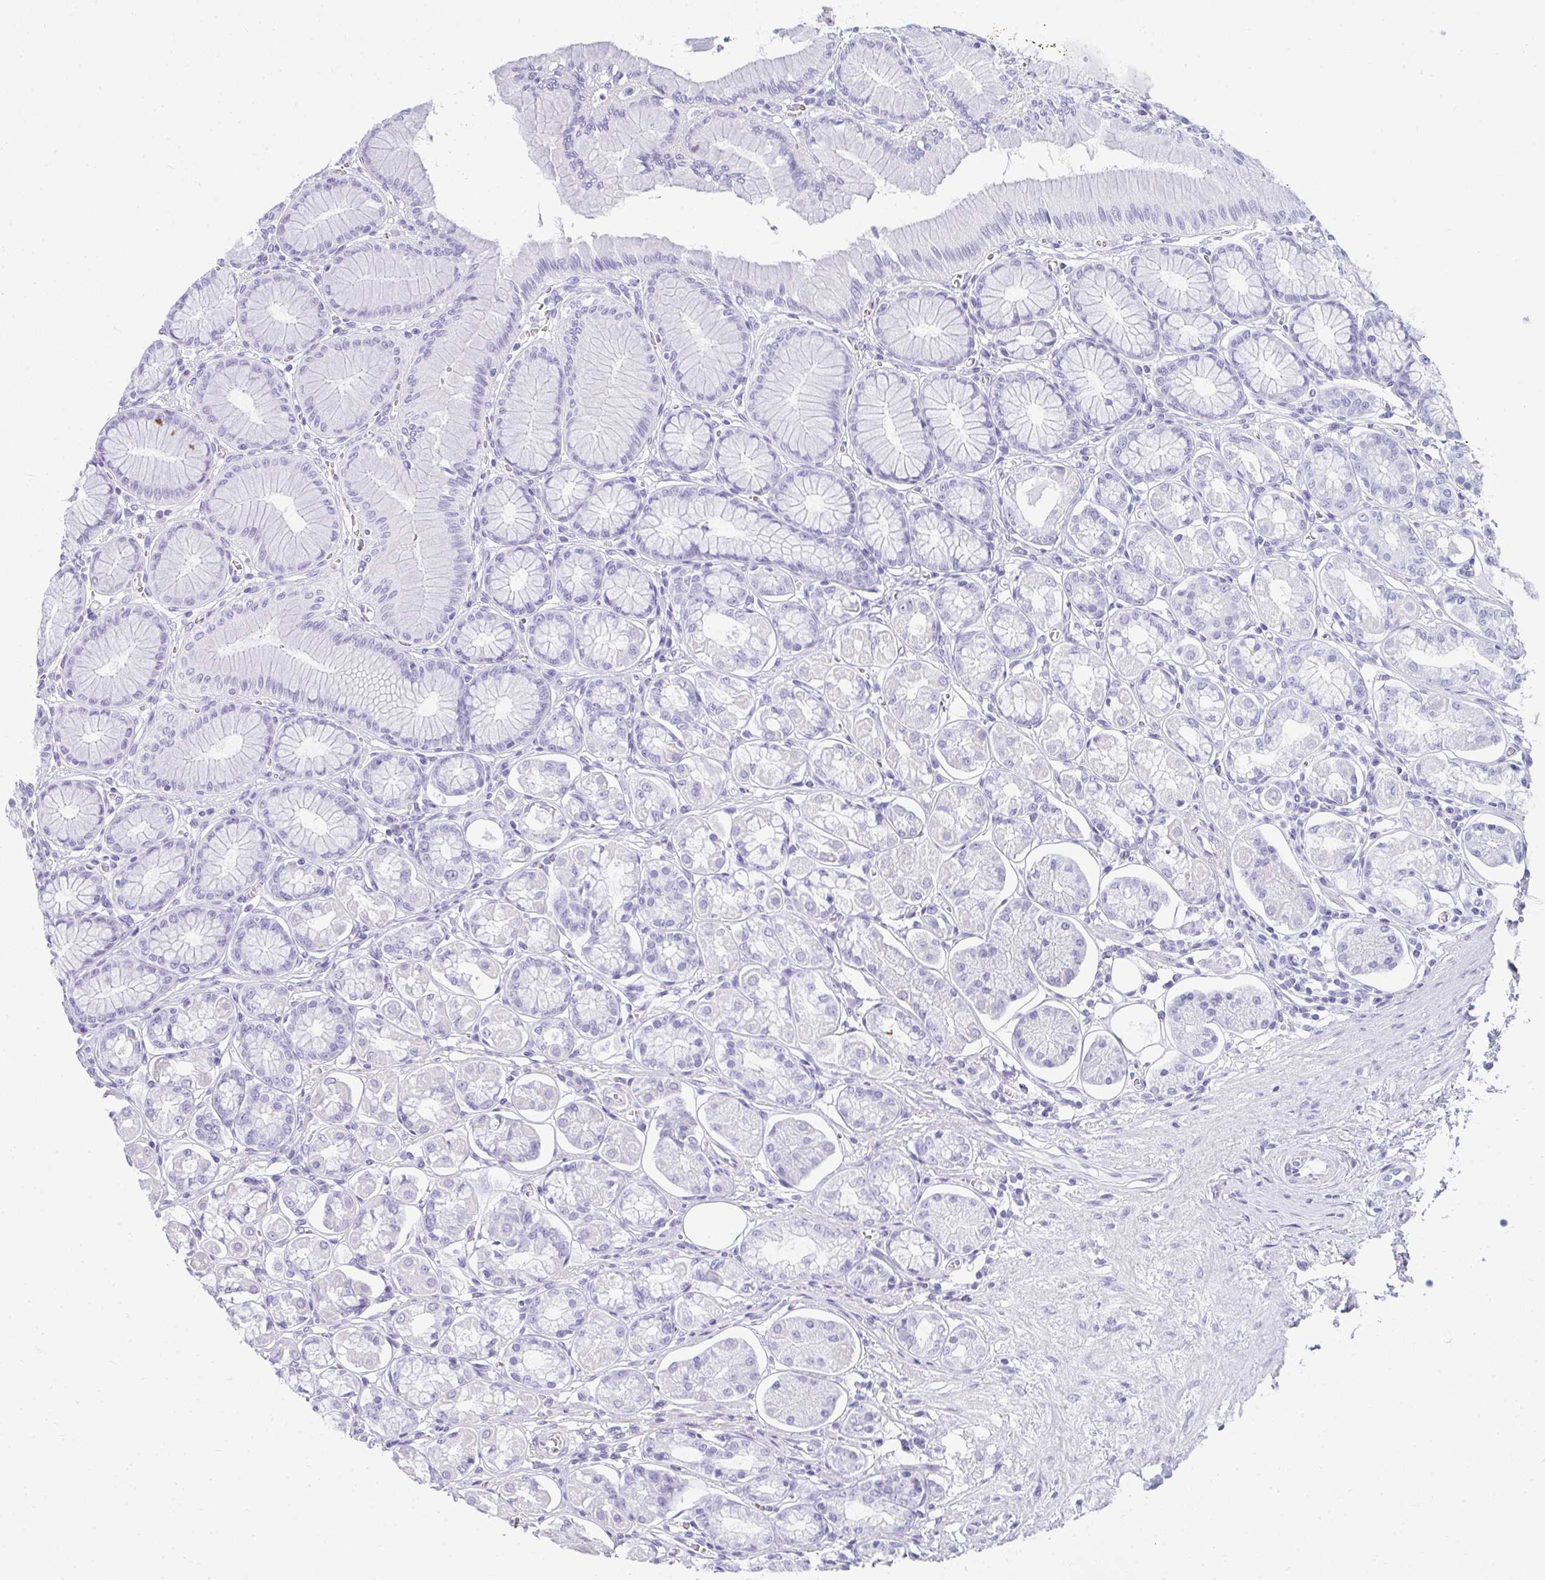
{"staining": {"intensity": "weak", "quantity": "<25%", "location": "cytoplasmic/membranous"}, "tissue": "stomach", "cell_type": "Glandular cells", "image_type": "normal", "snomed": [{"axis": "morphology", "description": "Normal tissue, NOS"}, {"axis": "topography", "description": "Stomach"}, {"axis": "topography", "description": "Stomach, lower"}], "caption": "Immunohistochemical staining of benign stomach reveals no significant staining in glandular cells. (DAB (3,3'-diaminobenzidine) immunohistochemistry (IHC), high magnification).", "gene": "RLF", "patient": {"sex": "male", "age": 76}}